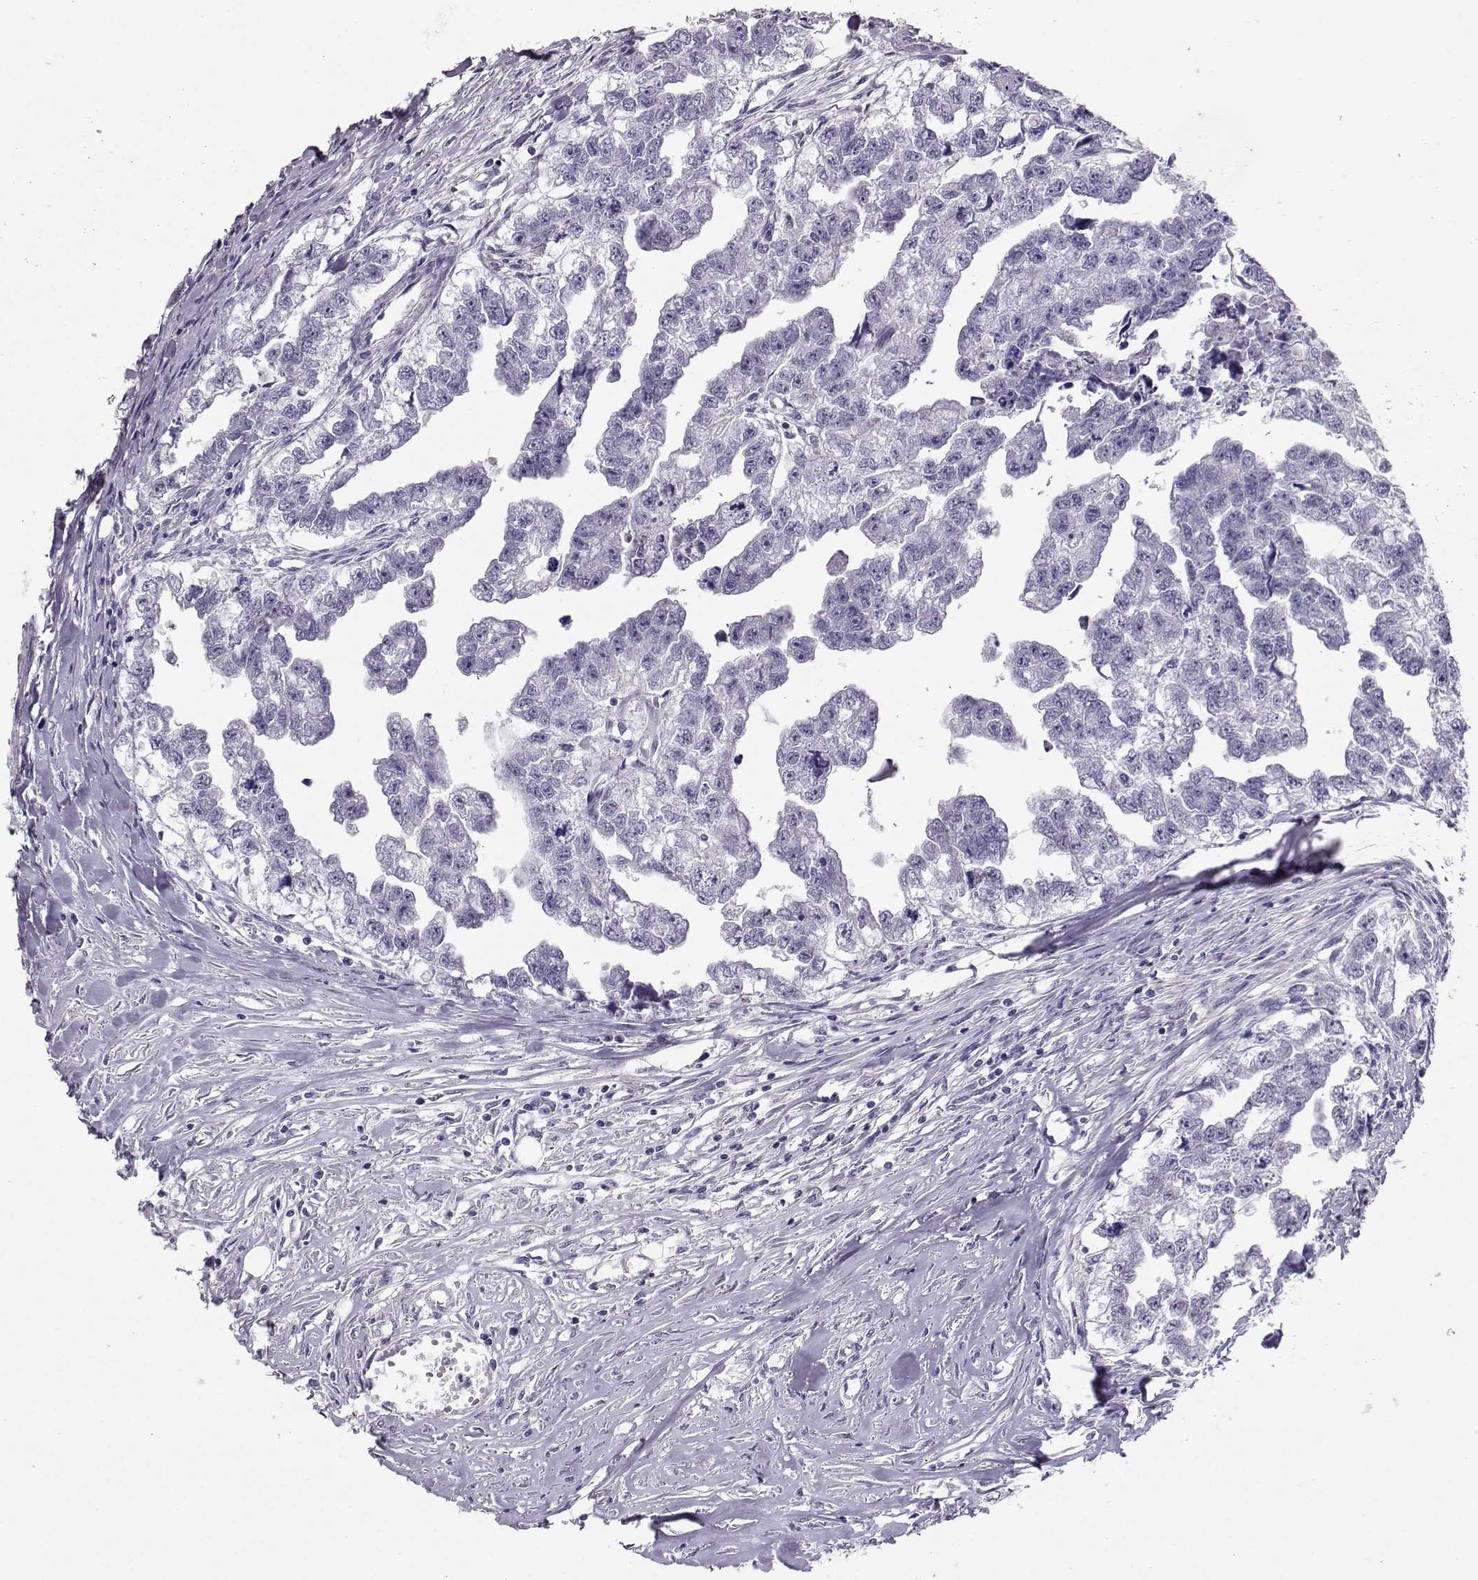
{"staining": {"intensity": "negative", "quantity": "none", "location": "none"}, "tissue": "testis cancer", "cell_type": "Tumor cells", "image_type": "cancer", "snomed": [{"axis": "morphology", "description": "Carcinoma, Embryonal, NOS"}, {"axis": "morphology", "description": "Teratoma, malignant, NOS"}, {"axis": "topography", "description": "Testis"}], "caption": "Immunohistochemistry micrograph of neoplastic tissue: testis cancer (embryonal carcinoma) stained with DAB (3,3'-diaminobenzidine) displays no significant protein positivity in tumor cells.", "gene": "DNAAF1", "patient": {"sex": "male", "age": 44}}